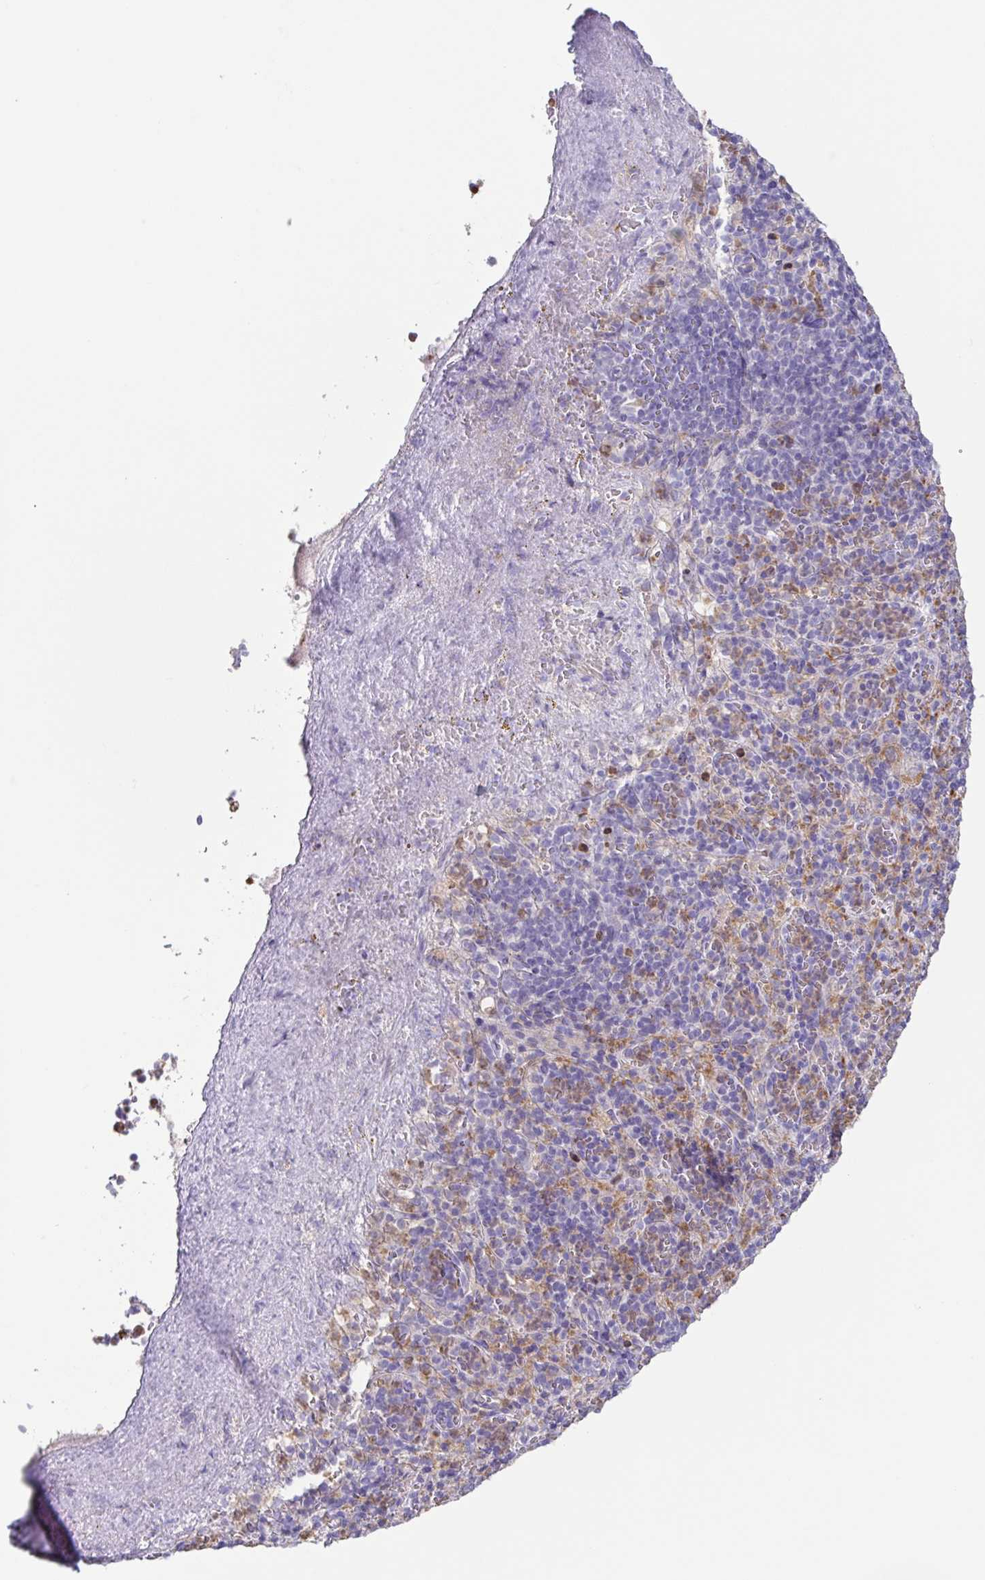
{"staining": {"intensity": "moderate", "quantity": "<25%", "location": "cytoplasmic/membranous"}, "tissue": "spleen", "cell_type": "Cells in red pulp", "image_type": "normal", "snomed": [{"axis": "morphology", "description": "Normal tissue, NOS"}, {"axis": "topography", "description": "Spleen"}], "caption": "Human spleen stained for a protein (brown) demonstrates moderate cytoplasmic/membranous positive positivity in about <25% of cells in red pulp.", "gene": "ATP6V1G2", "patient": {"sex": "female", "age": 74}}